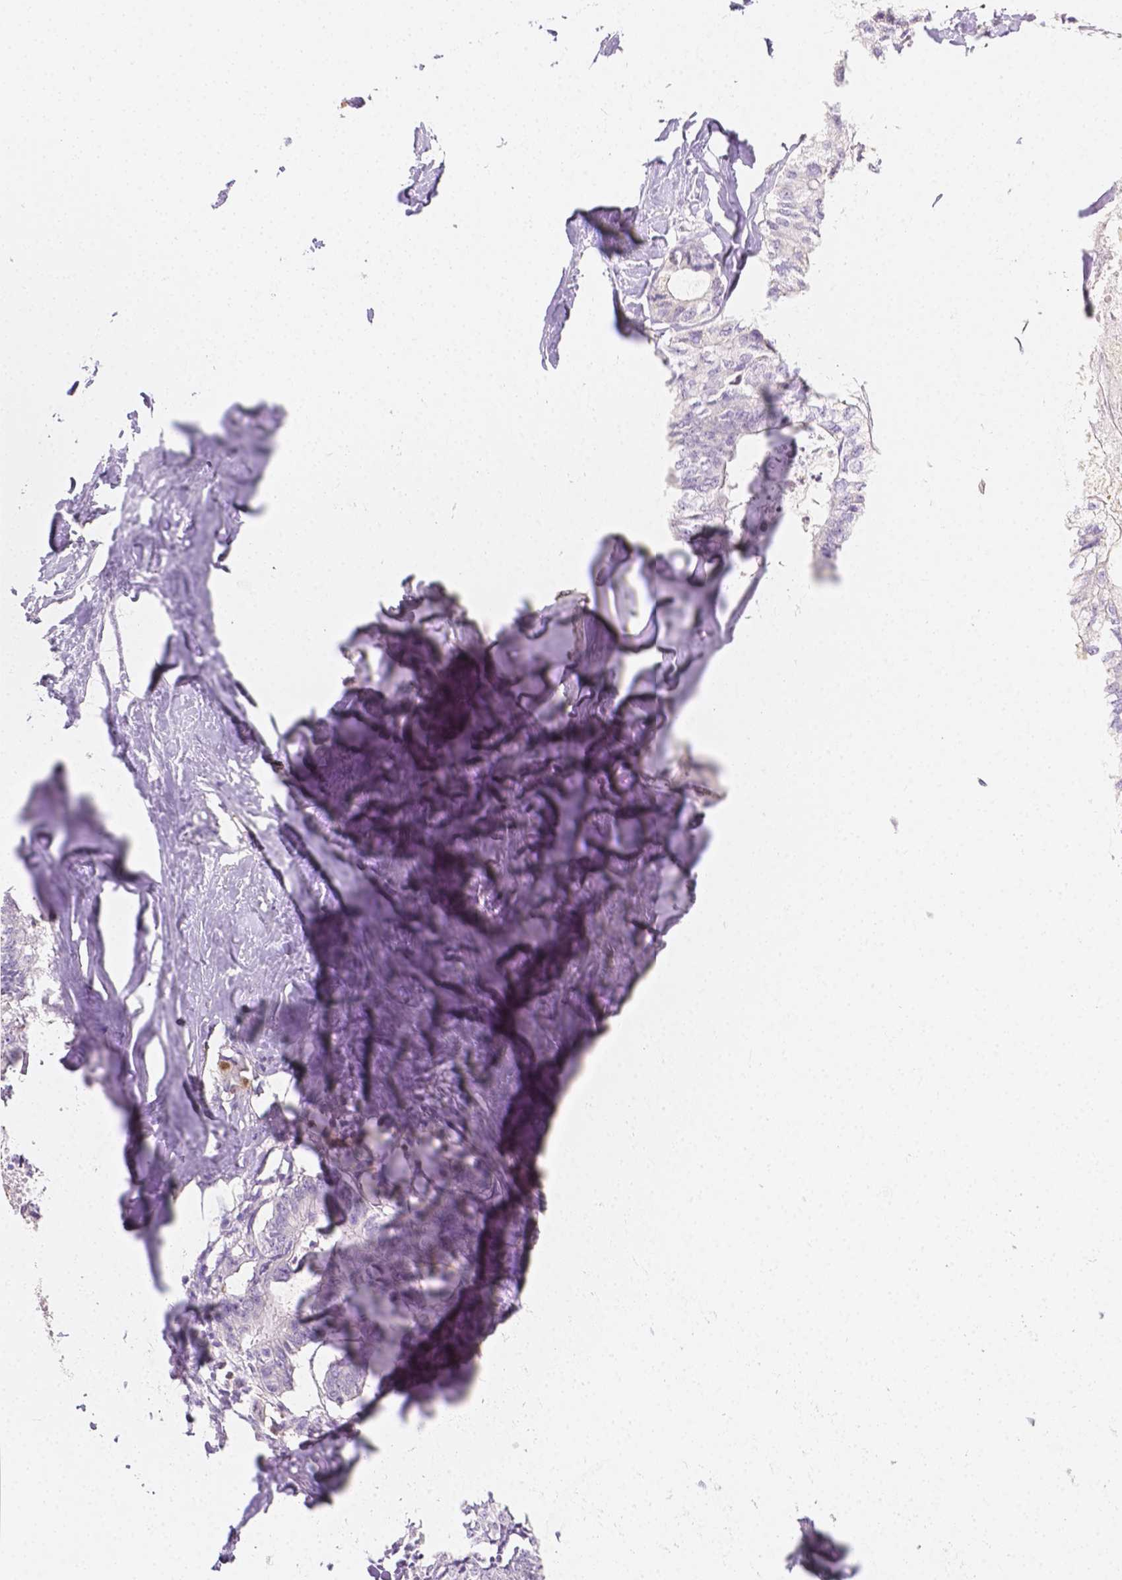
{"staining": {"intensity": "negative", "quantity": "none", "location": "none"}, "tissue": "colorectal cancer", "cell_type": "Tumor cells", "image_type": "cancer", "snomed": [{"axis": "morphology", "description": "Adenocarcinoma, NOS"}, {"axis": "topography", "description": "Colon"}, {"axis": "topography", "description": "Rectum"}], "caption": "IHC image of neoplastic tissue: human colorectal cancer (adenocarcinoma) stained with DAB (3,3'-diaminobenzidine) displays no significant protein staining in tumor cells.", "gene": "SGTB", "patient": {"sex": "male", "age": 57}}